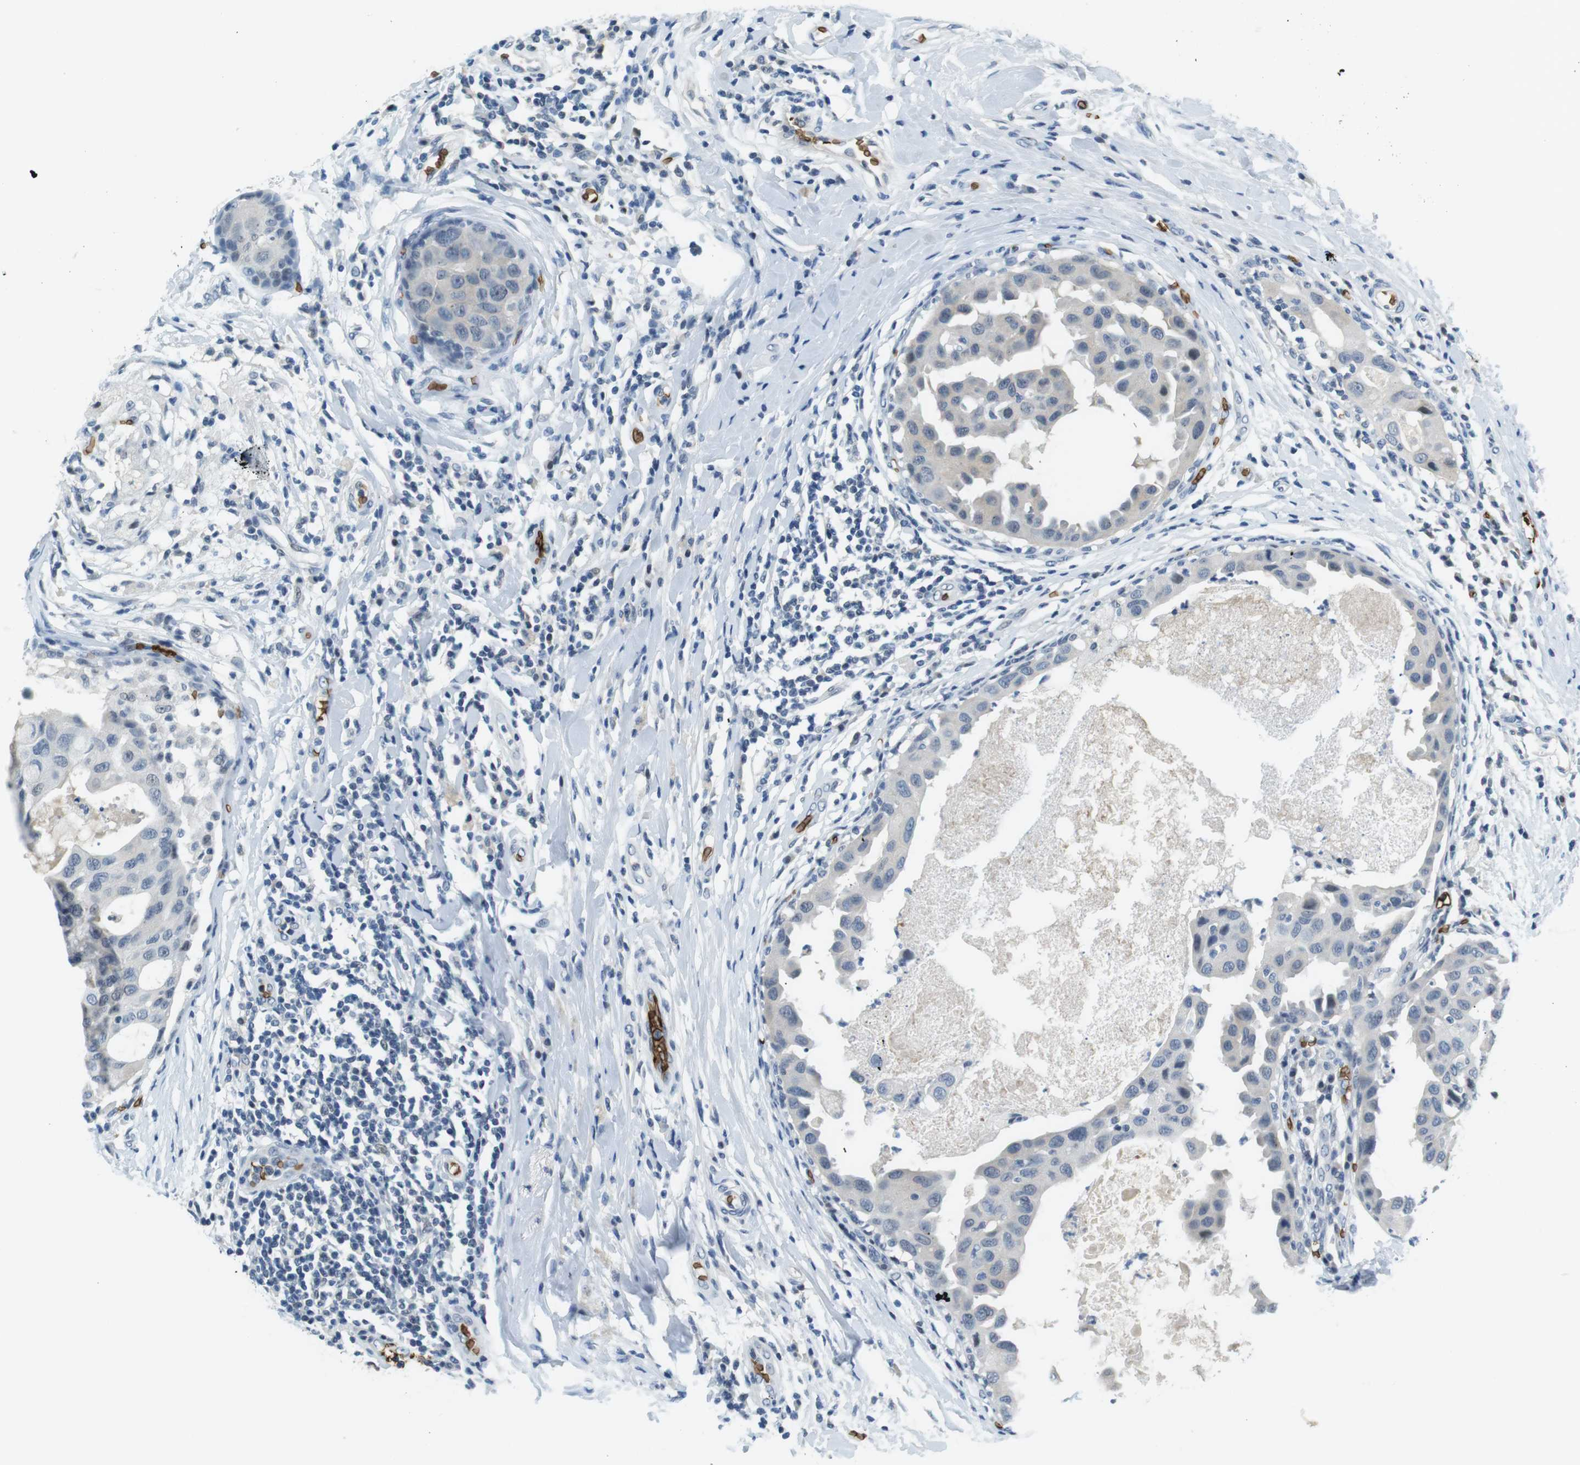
{"staining": {"intensity": "weak", "quantity": "<25%", "location": "cytoplasmic/membranous"}, "tissue": "breast cancer", "cell_type": "Tumor cells", "image_type": "cancer", "snomed": [{"axis": "morphology", "description": "Duct carcinoma"}, {"axis": "topography", "description": "Breast"}], "caption": "Protein analysis of breast cancer exhibits no significant staining in tumor cells.", "gene": "SLC4A1", "patient": {"sex": "female", "age": 27}}